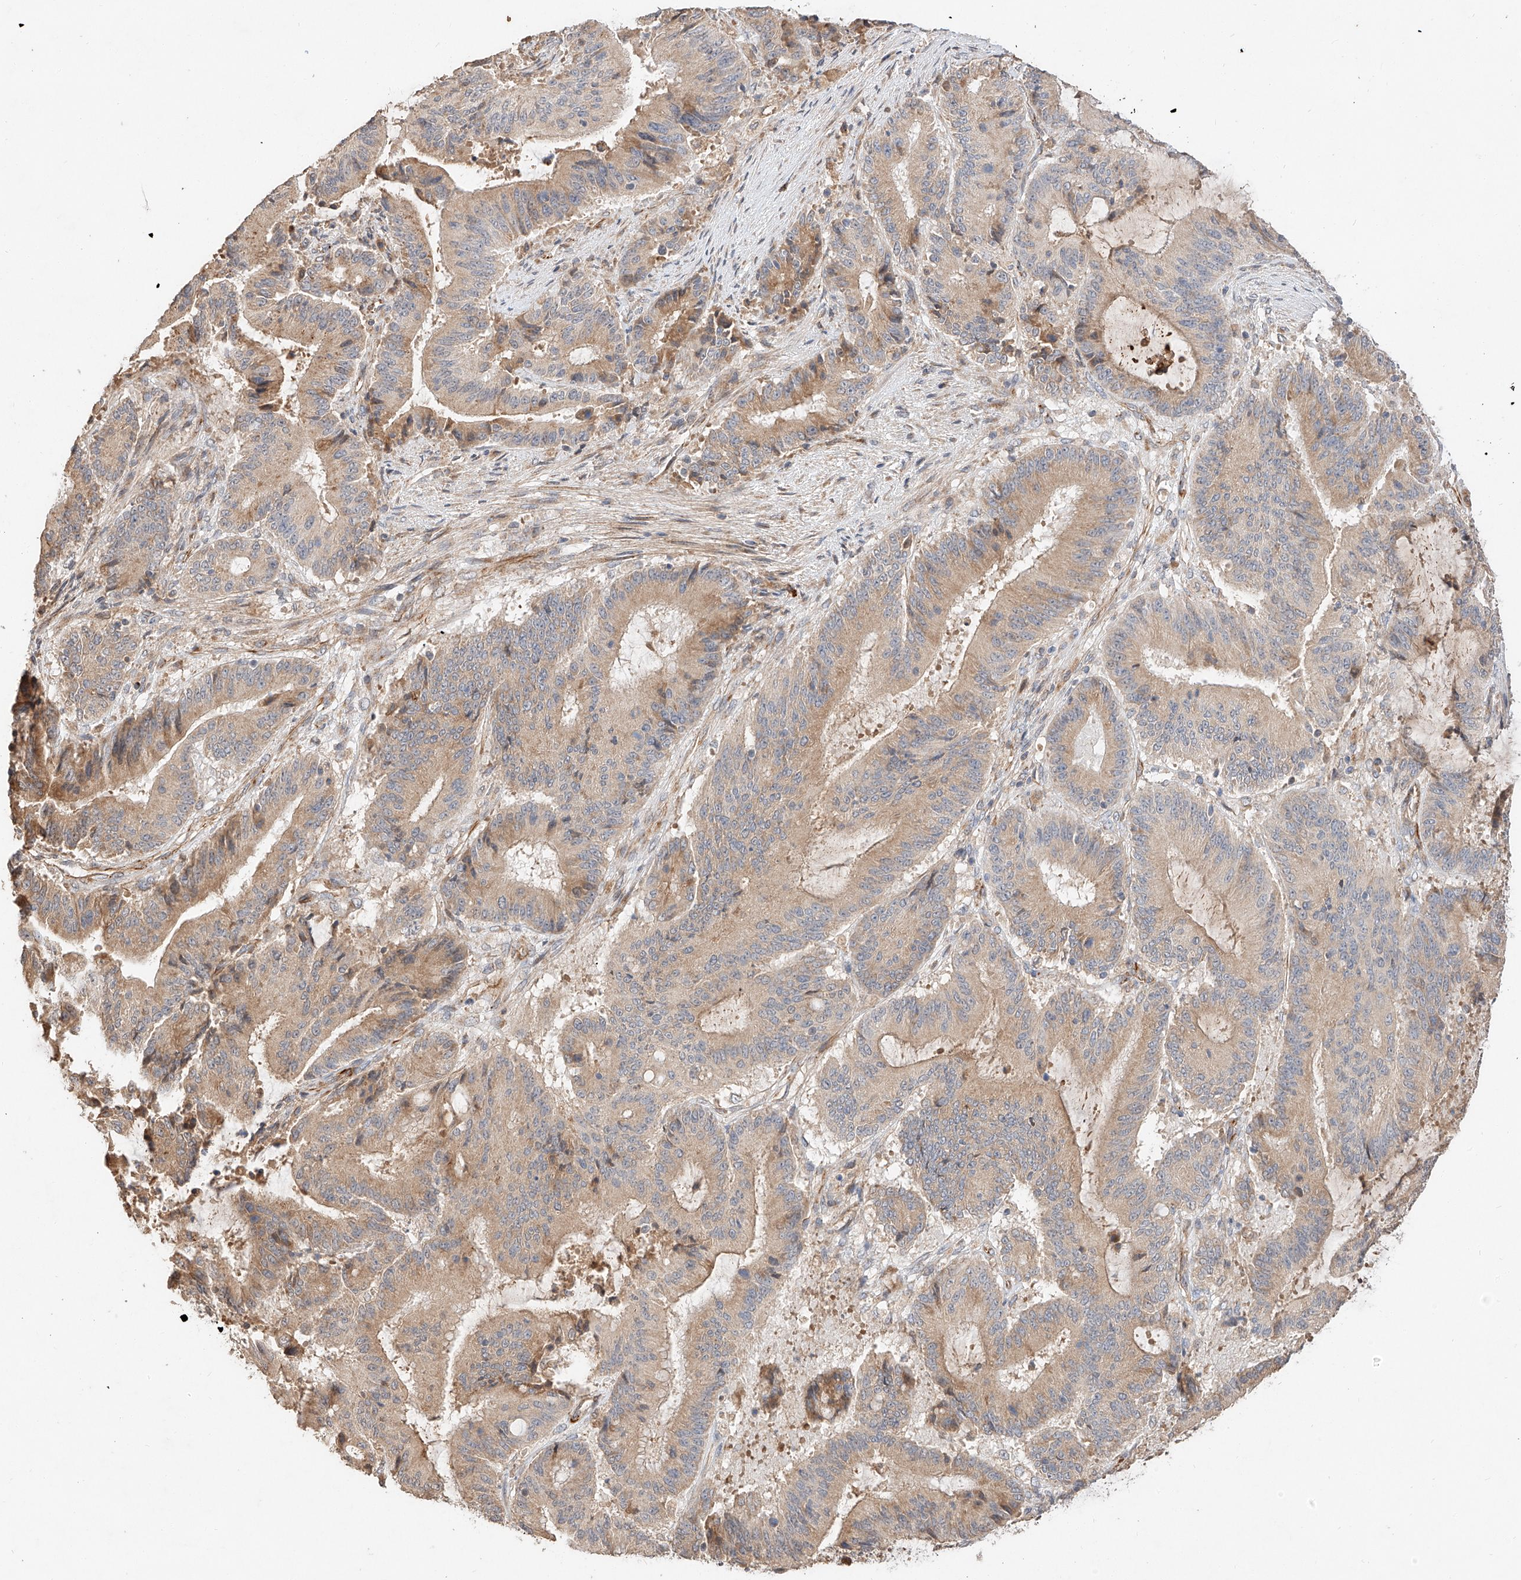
{"staining": {"intensity": "weak", "quantity": ">75%", "location": "cytoplasmic/membranous"}, "tissue": "liver cancer", "cell_type": "Tumor cells", "image_type": "cancer", "snomed": [{"axis": "morphology", "description": "Normal tissue, NOS"}, {"axis": "morphology", "description": "Cholangiocarcinoma"}, {"axis": "topography", "description": "Liver"}, {"axis": "topography", "description": "Peripheral nerve tissue"}], "caption": "Immunohistochemical staining of liver cancer demonstrates low levels of weak cytoplasmic/membranous positivity in about >75% of tumor cells. (DAB = brown stain, brightfield microscopy at high magnification).", "gene": "SUSD6", "patient": {"sex": "female", "age": 73}}